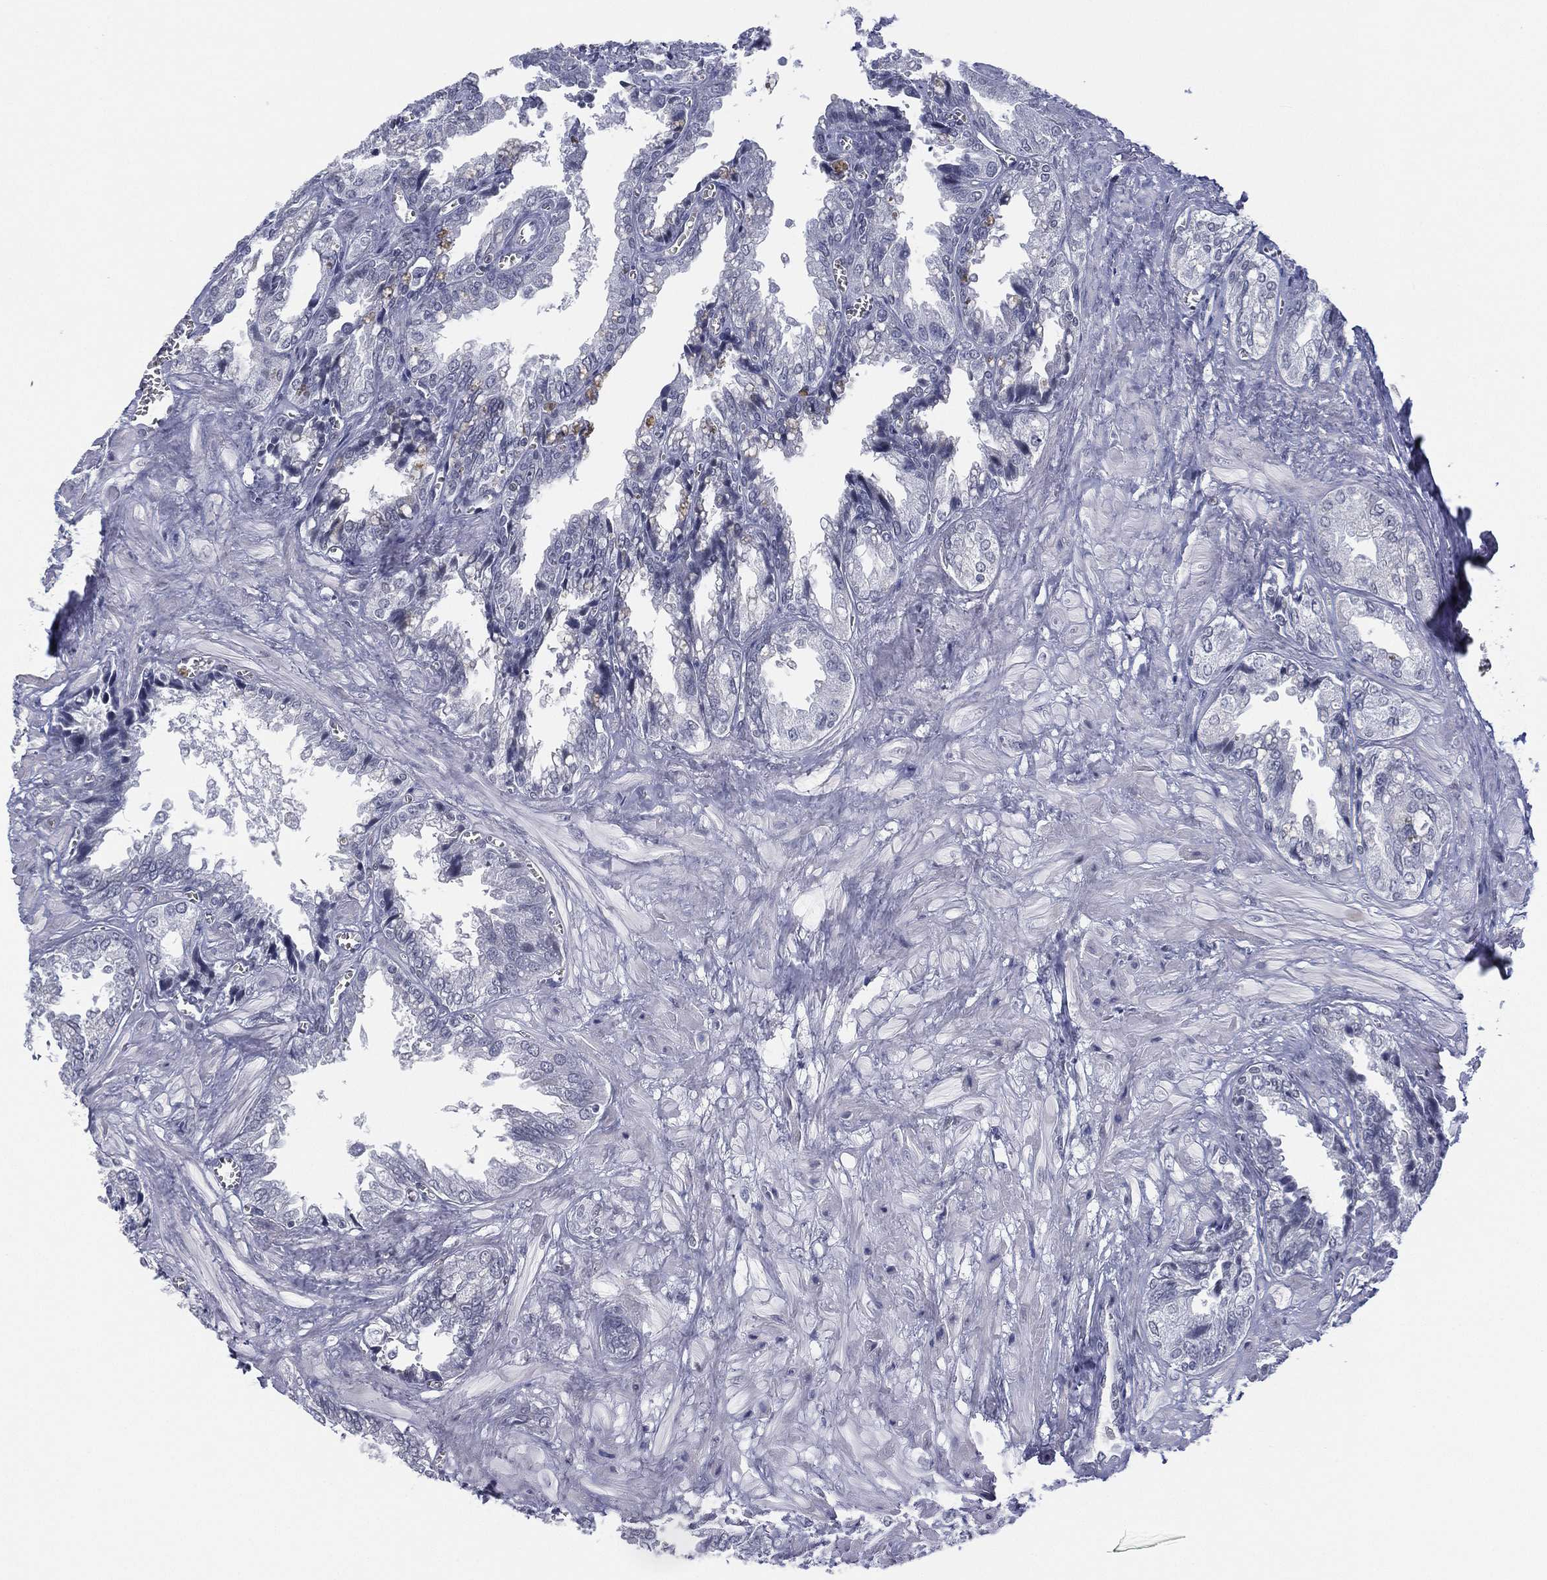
{"staining": {"intensity": "negative", "quantity": "none", "location": "none"}, "tissue": "seminal vesicle", "cell_type": "Glandular cells", "image_type": "normal", "snomed": [{"axis": "morphology", "description": "Normal tissue, NOS"}, {"axis": "topography", "description": "Seminal veicle"}], "caption": "Glandular cells are negative for brown protein staining in benign seminal vesicle. Brightfield microscopy of immunohistochemistry stained with DAB (3,3'-diaminobenzidine) (brown) and hematoxylin (blue), captured at high magnification.", "gene": "ZNF711", "patient": {"sex": "male", "age": 67}}